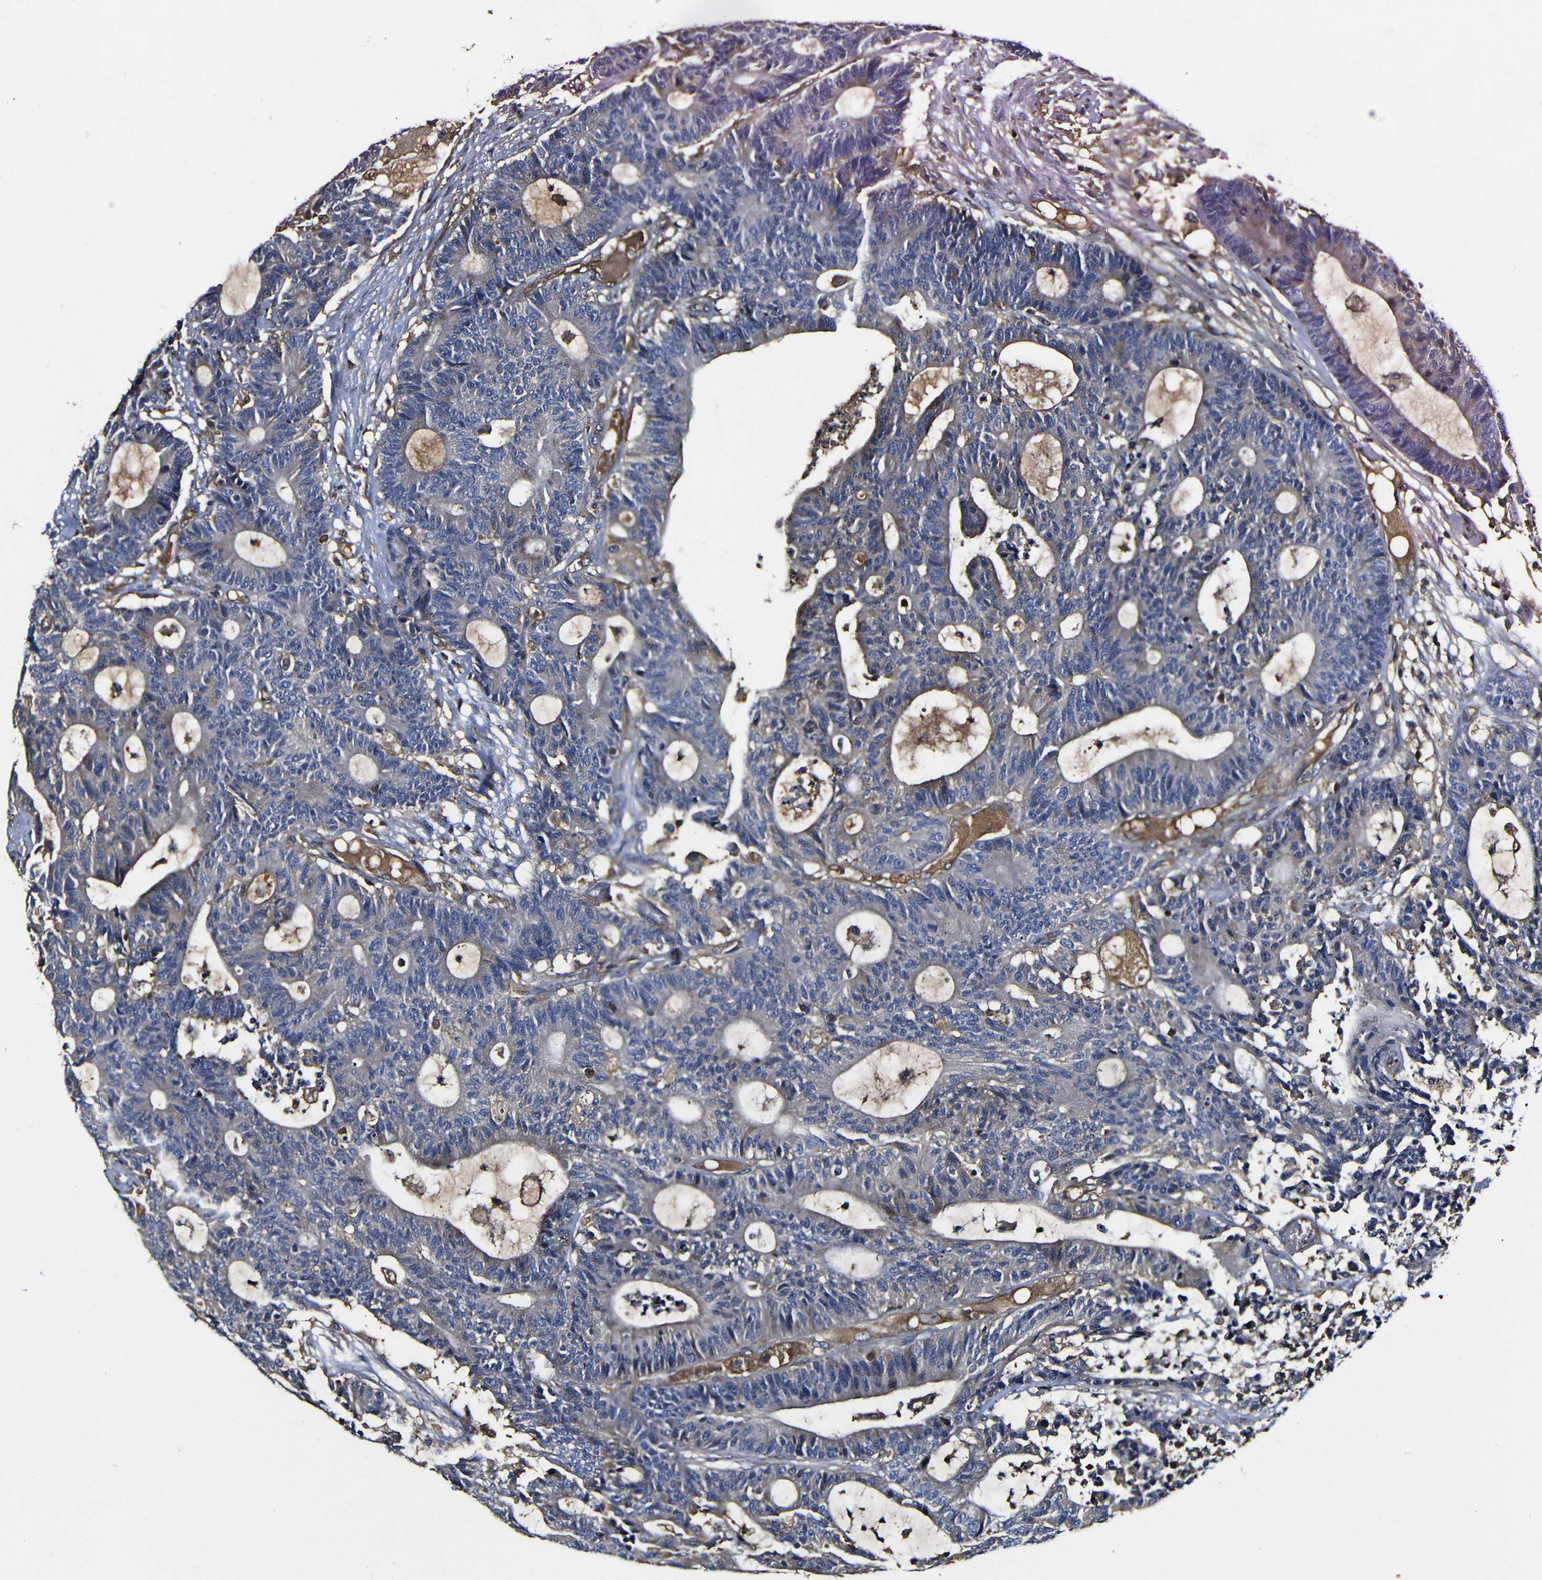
{"staining": {"intensity": "moderate", "quantity": "25%-75%", "location": "cytoplasmic/membranous"}, "tissue": "colorectal cancer", "cell_type": "Tumor cells", "image_type": "cancer", "snomed": [{"axis": "morphology", "description": "Adenocarcinoma, NOS"}, {"axis": "topography", "description": "Colon"}], "caption": "Immunohistochemistry (IHC) image of neoplastic tissue: human colorectal cancer (adenocarcinoma) stained using IHC reveals medium levels of moderate protein expression localized specifically in the cytoplasmic/membranous of tumor cells, appearing as a cytoplasmic/membranous brown color.", "gene": "MSN", "patient": {"sex": "female", "age": 84}}